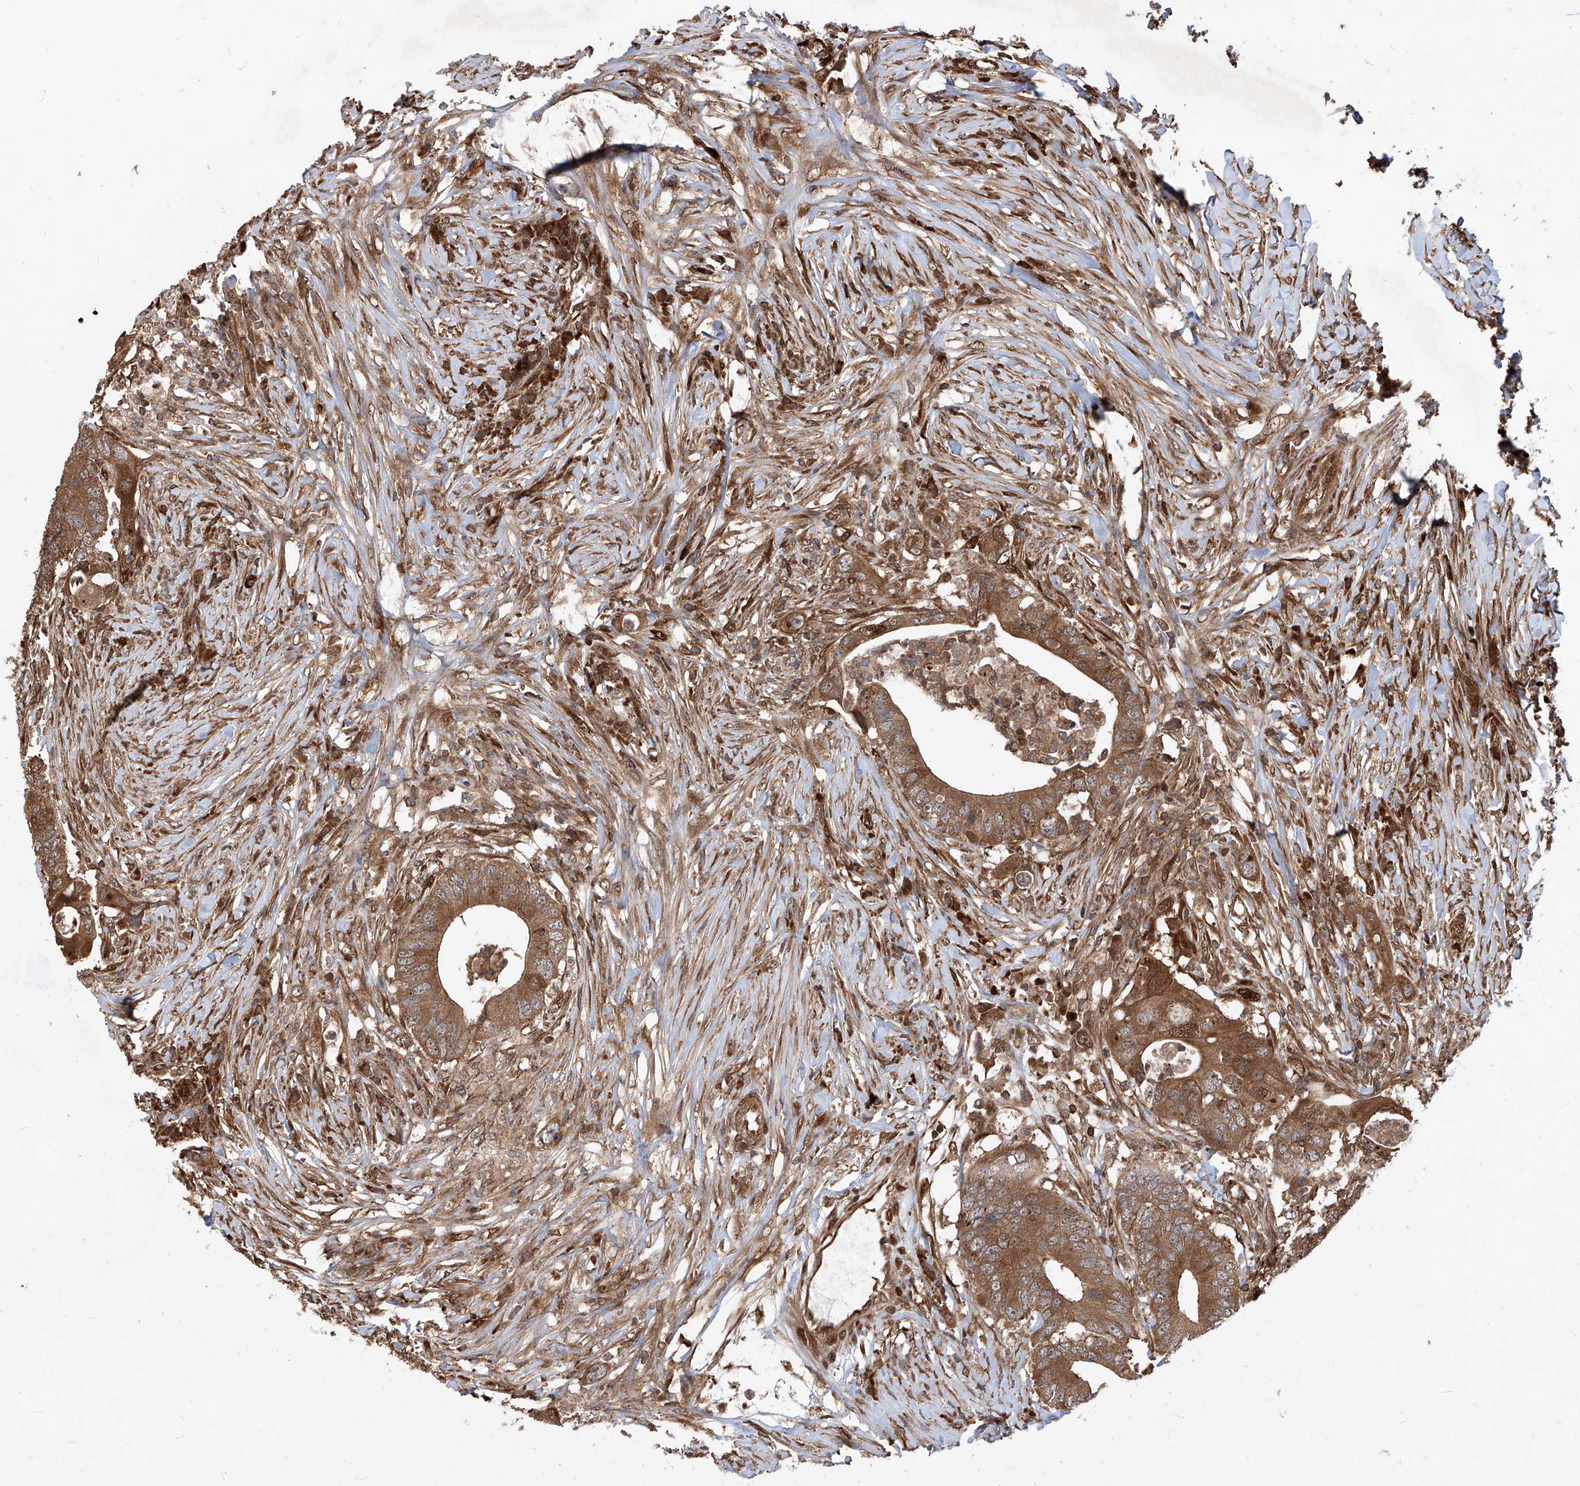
{"staining": {"intensity": "moderate", "quantity": ">75%", "location": "cytoplasmic/membranous"}, "tissue": "colorectal cancer", "cell_type": "Tumor cells", "image_type": "cancer", "snomed": [{"axis": "morphology", "description": "Adenocarcinoma, NOS"}, {"axis": "topography", "description": "Colon"}], "caption": "IHC photomicrograph of neoplastic tissue: human colorectal adenocarcinoma stained using immunohistochemistry shows medium levels of moderate protein expression localized specifically in the cytoplasmic/membranous of tumor cells, appearing as a cytoplasmic/membranous brown color.", "gene": "MAGED2", "patient": {"sex": "male", "age": 71}}